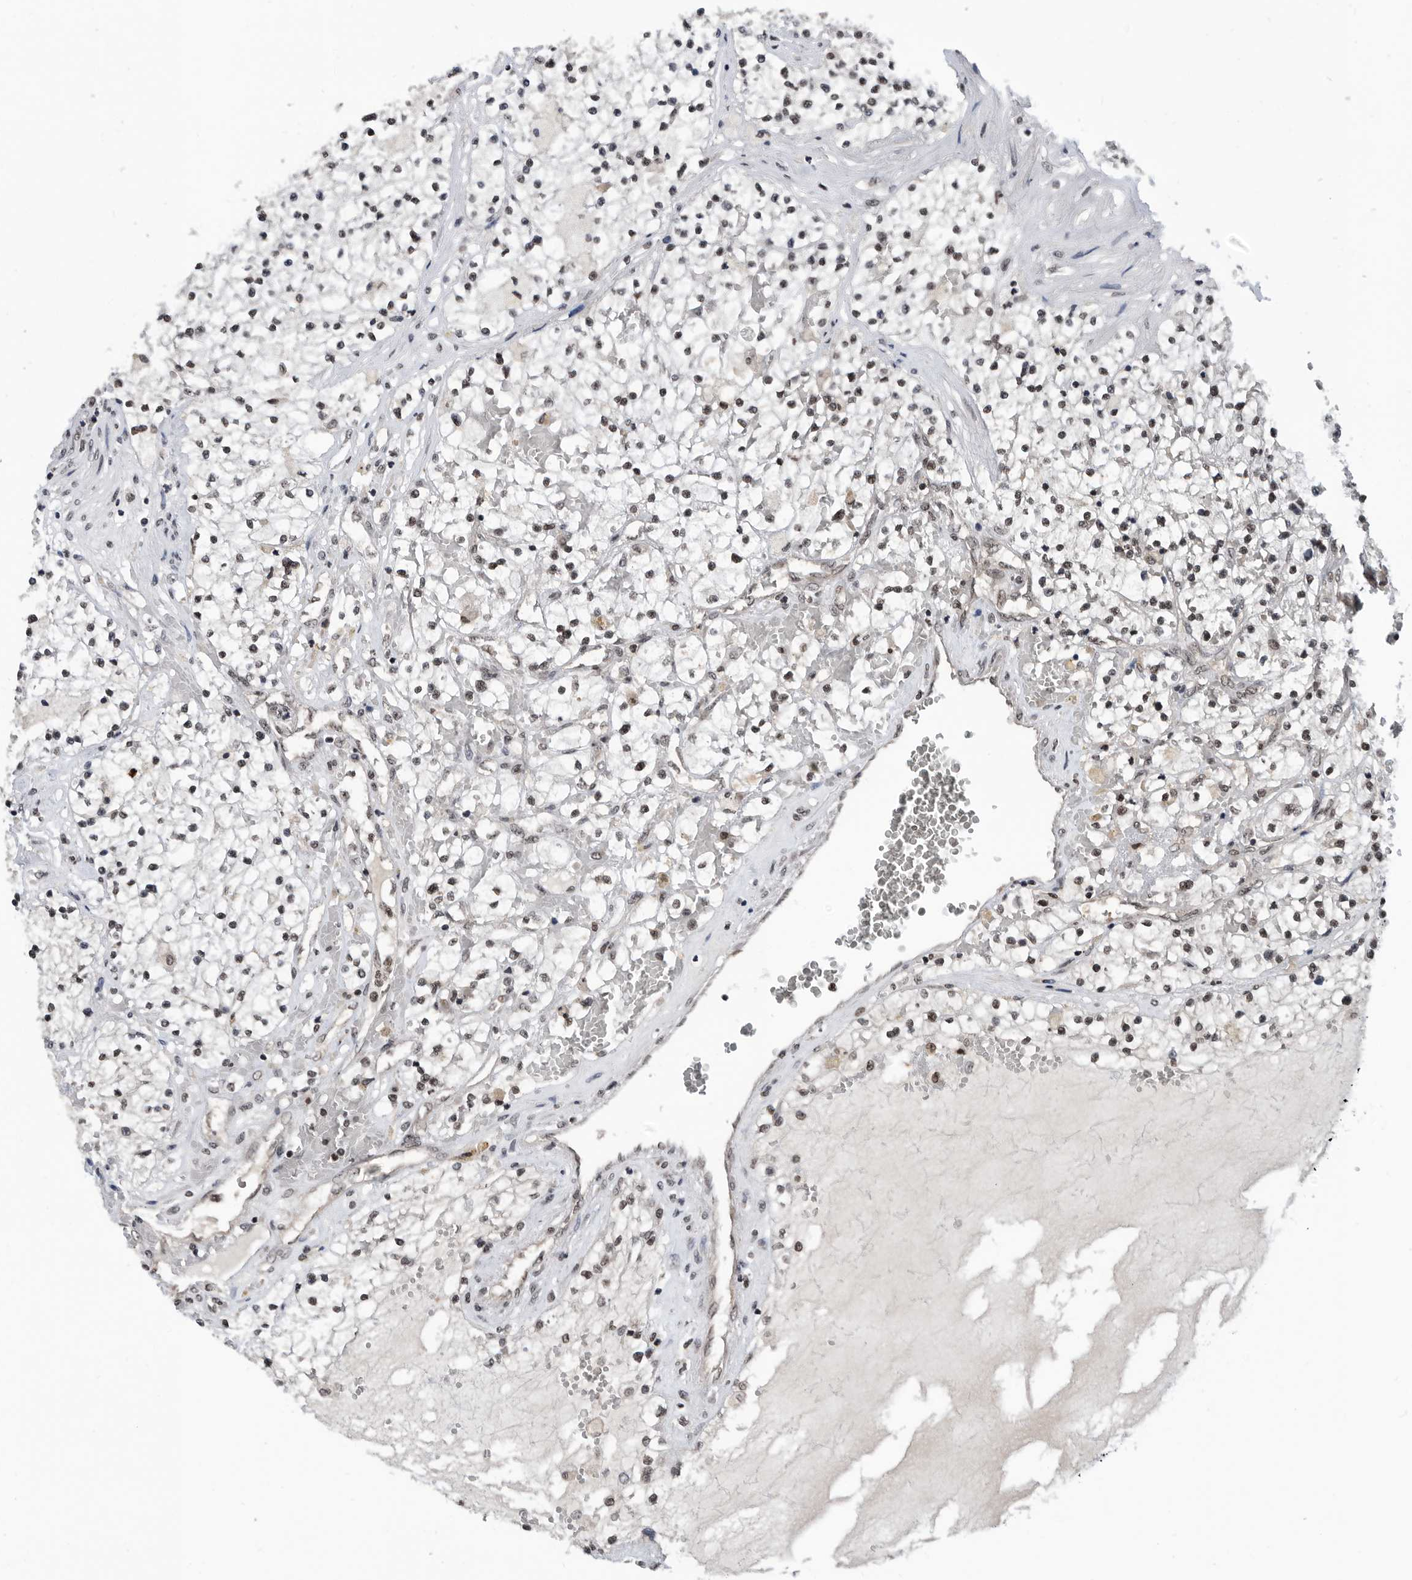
{"staining": {"intensity": "negative", "quantity": "none", "location": "none"}, "tissue": "renal cancer", "cell_type": "Tumor cells", "image_type": "cancer", "snomed": [{"axis": "morphology", "description": "Normal tissue, NOS"}, {"axis": "morphology", "description": "Adenocarcinoma, NOS"}, {"axis": "topography", "description": "Kidney"}], "caption": "DAB (3,3'-diaminobenzidine) immunohistochemical staining of human renal cancer displays no significant staining in tumor cells.", "gene": "SNRNP48", "patient": {"sex": "male", "age": 68}}